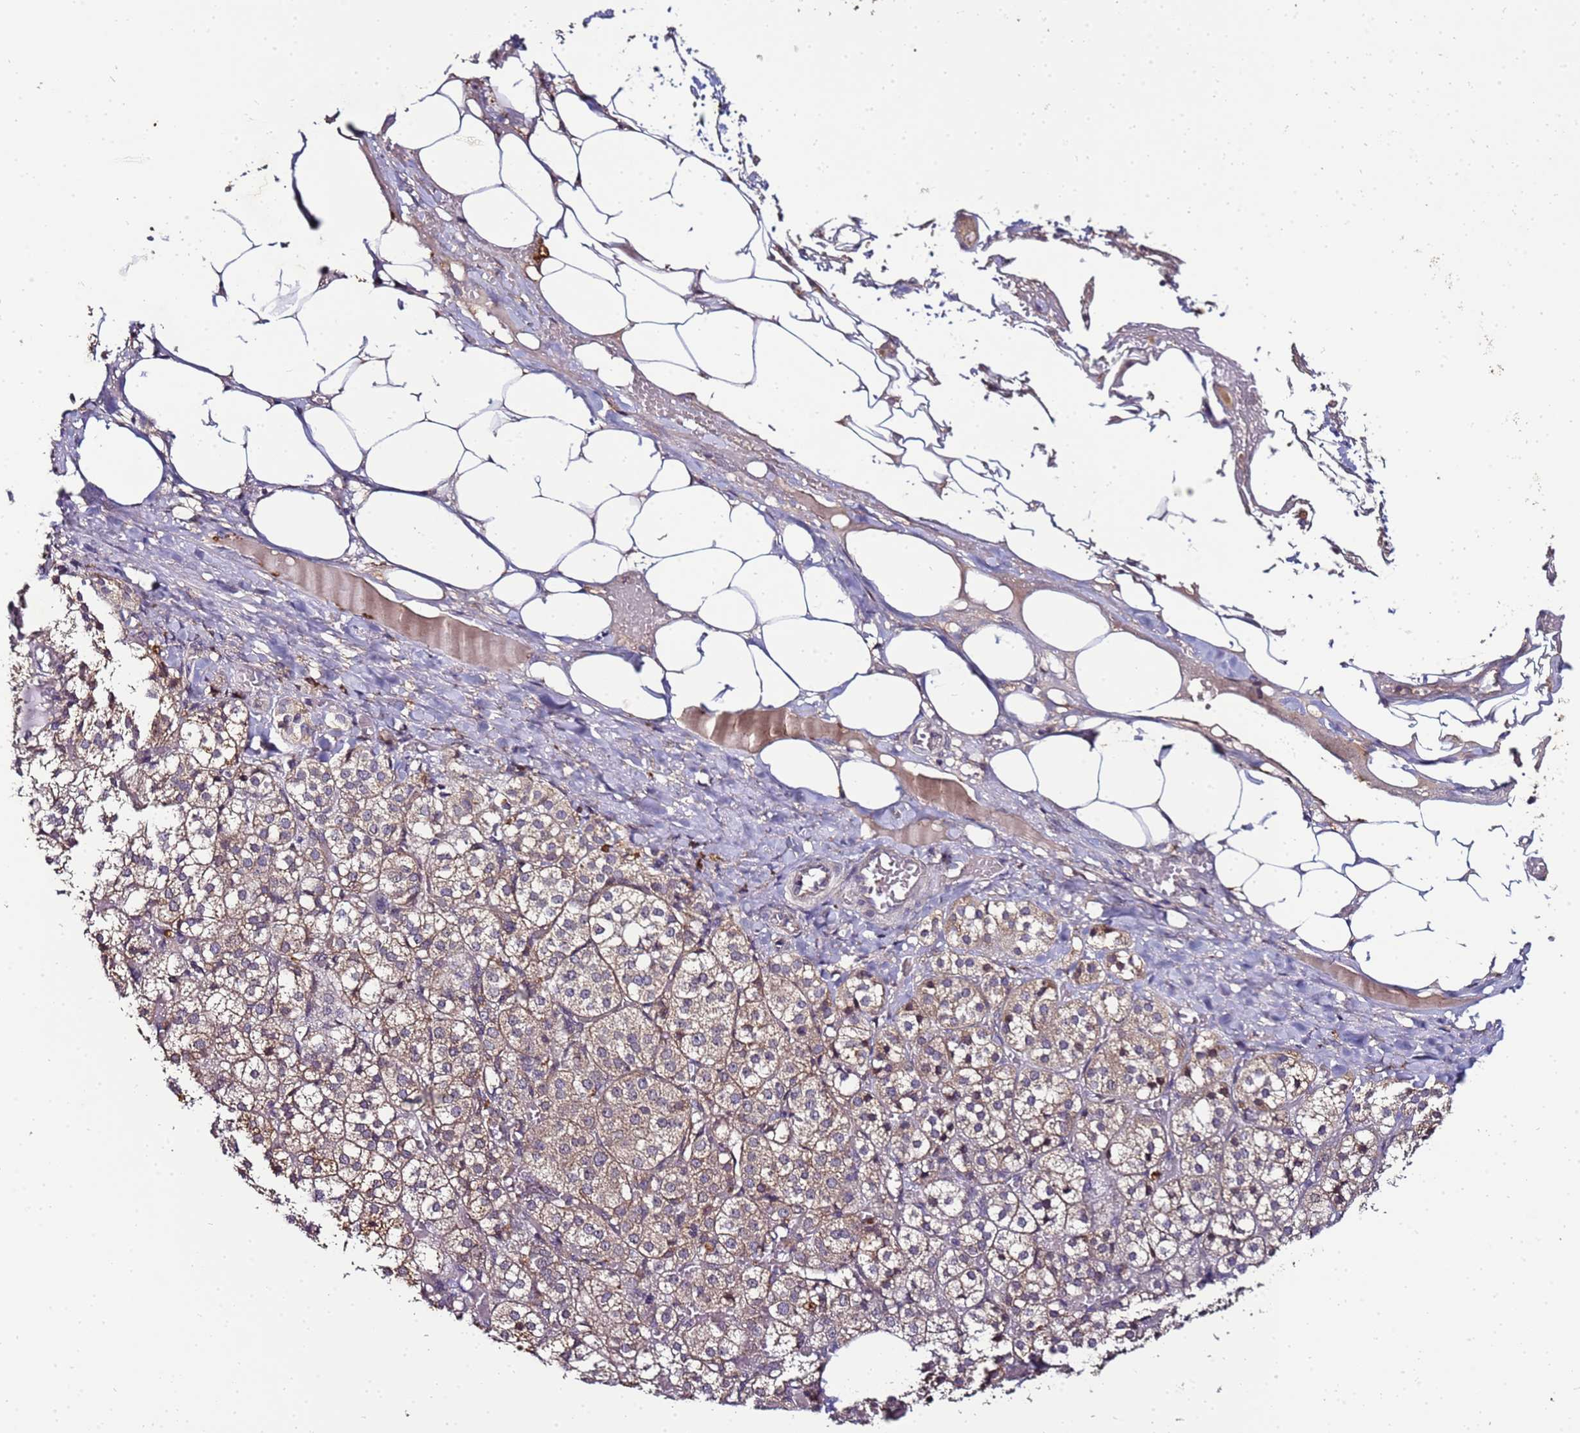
{"staining": {"intensity": "moderate", "quantity": "25%-75%", "location": "cytoplasmic/membranous"}, "tissue": "adrenal gland", "cell_type": "Glandular cells", "image_type": "normal", "snomed": [{"axis": "morphology", "description": "Normal tissue, NOS"}, {"axis": "topography", "description": "Adrenal gland"}], "caption": "High-magnification brightfield microscopy of benign adrenal gland stained with DAB (brown) and counterstained with hematoxylin (blue). glandular cells exhibit moderate cytoplasmic/membranous staining is present in about25%-75% of cells. (DAB (3,3'-diaminobenzidine) = brown stain, brightfield microscopy at high magnification).", "gene": "ANKRD17", "patient": {"sex": "female", "age": 61}}